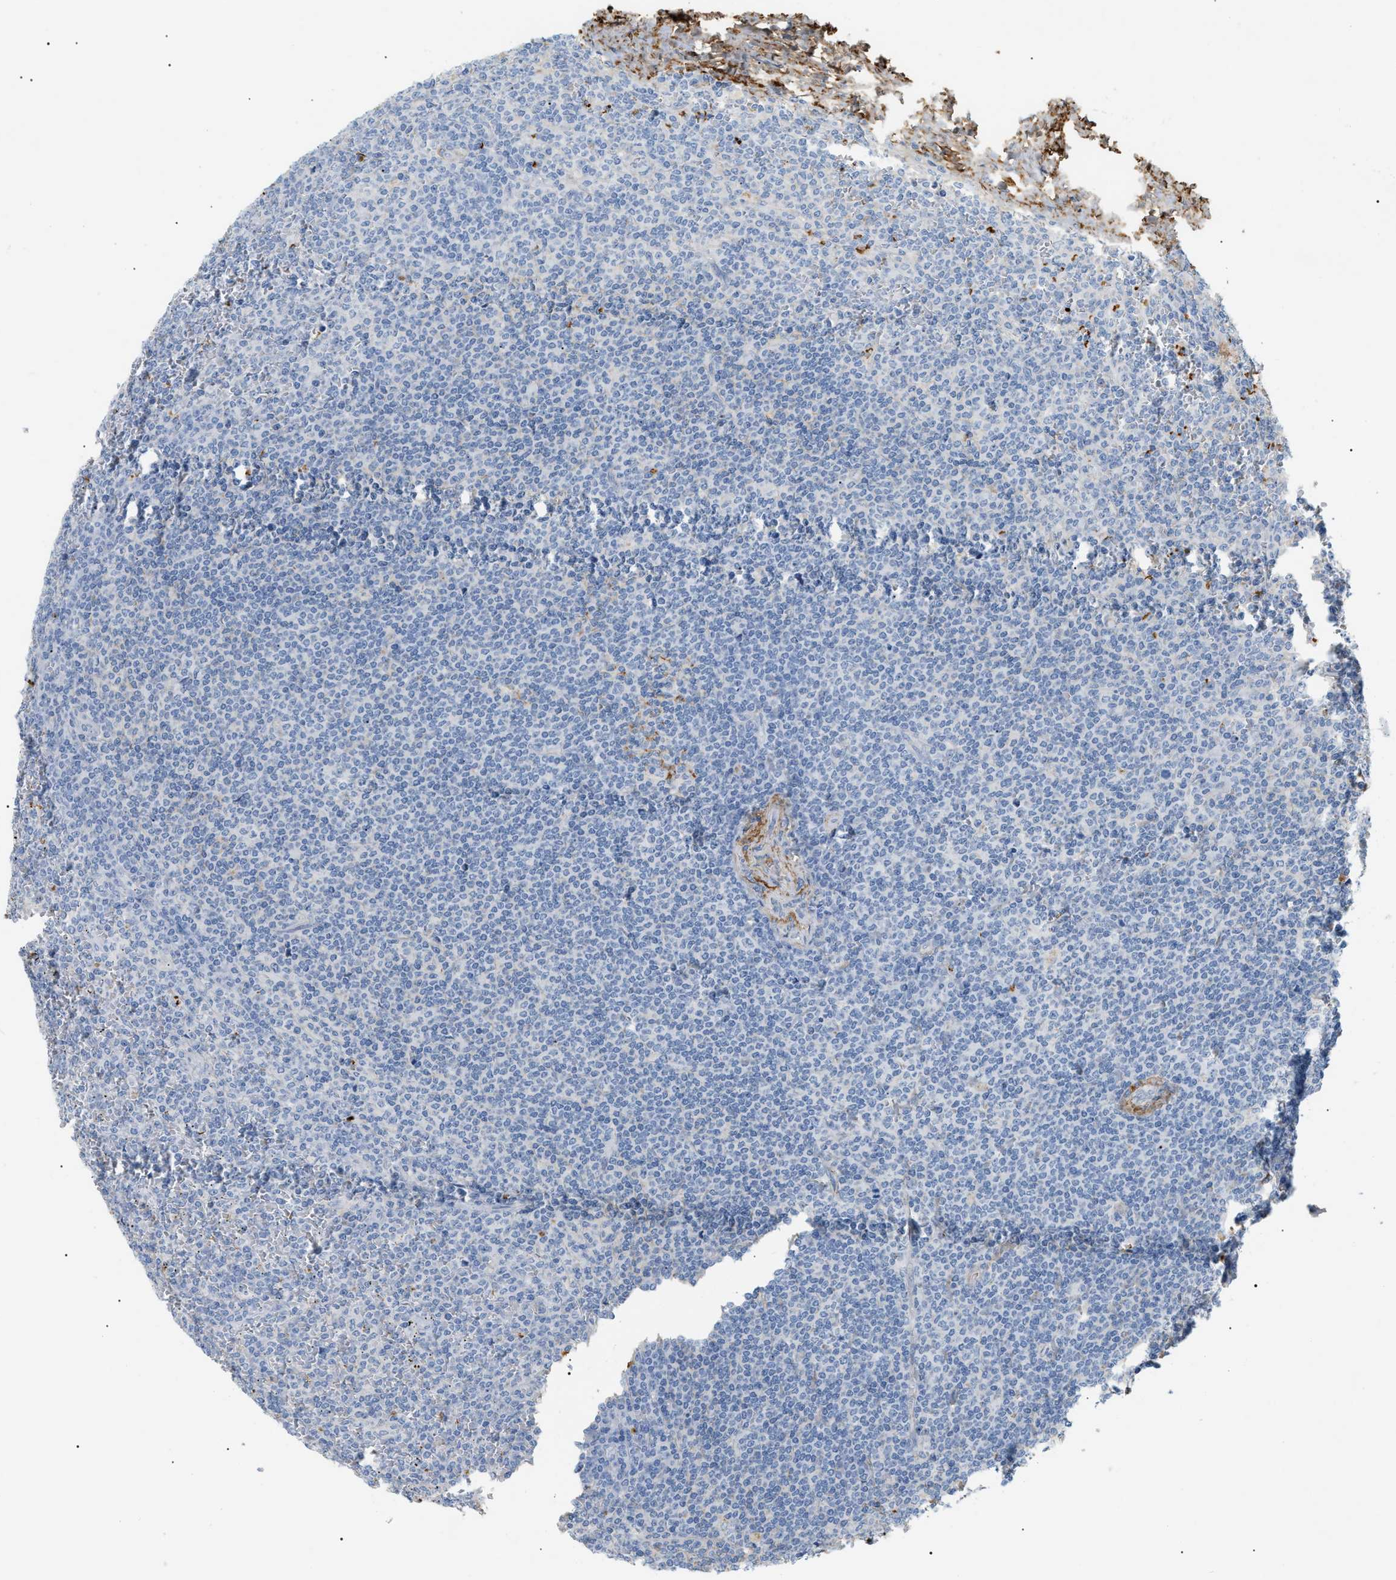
{"staining": {"intensity": "negative", "quantity": "none", "location": "none"}, "tissue": "lymphoma", "cell_type": "Tumor cells", "image_type": "cancer", "snomed": [{"axis": "morphology", "description": "Malignant lymphoma, non-Hodgkin's type, Low grade"}, {"axis": "topography", "description": "Spleen"}], "caption": "This photomicrograph is of low-grade malignant lymphoma, non-Hodgkin's type stained with immunohistochemistry to label a protein in brown with the nuclei are counter-stained blue. There is no expression in tumor cells. (Stains: DAB IHC with hematoxylin counter stain, Microscopy: brightfield microscopy at high magnification).", "gene": "CFH", "patient": {"sex": "female", "age": 19}}